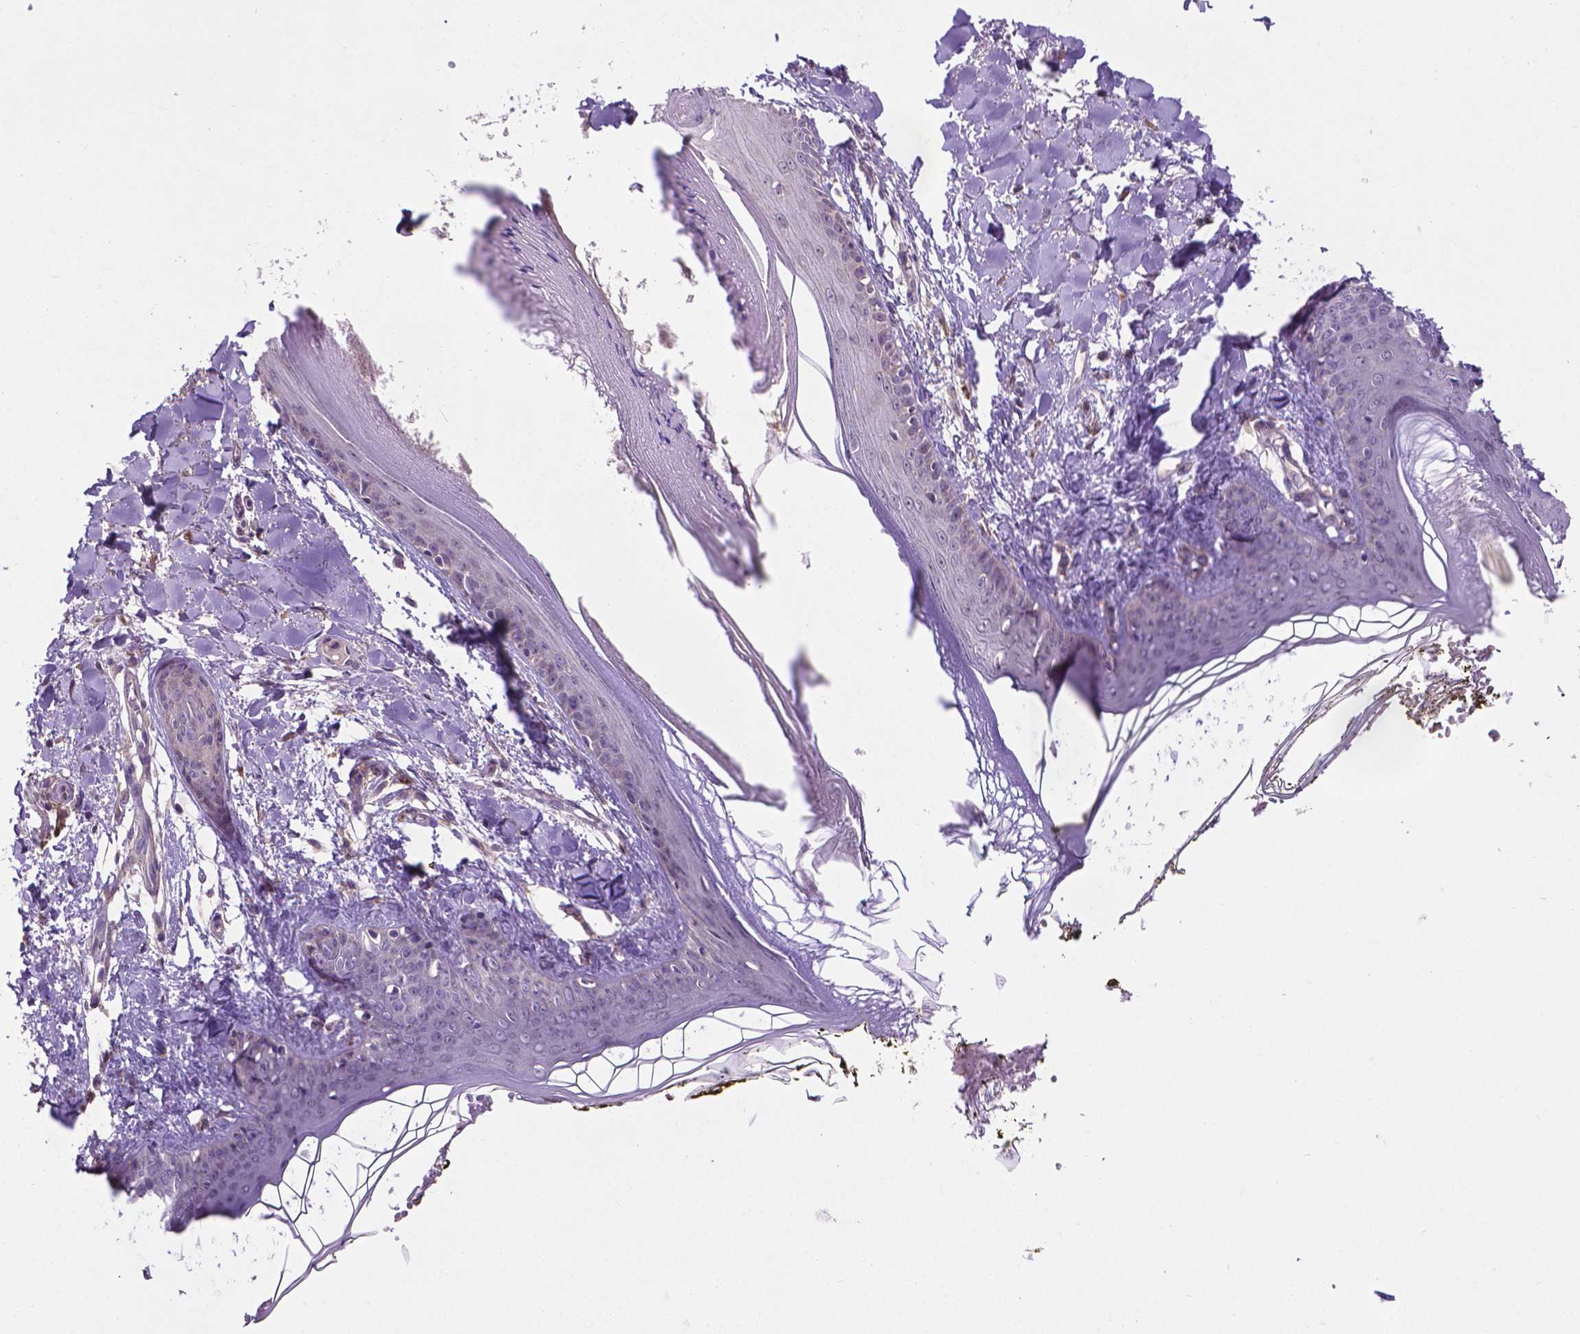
{"staining": {"intensity": "weak", "quantity": "<25%", "location": "cytoplasmic/membranous"}, "tissue": "skin", "cell_type": "Fibroblasts", "image_type": "normal", "snomed": [{"axis": "morphology", "description": "Normal tissue, NOS"}, {"axis": "topography", "description": "Skin"}], "caption": "Micrograph shows no protein positivity in fibroblasts of normal skin. Nuclei are stained in blue.", "gene": "GPR63", "patient": {"sex": "female", "age": 34}}